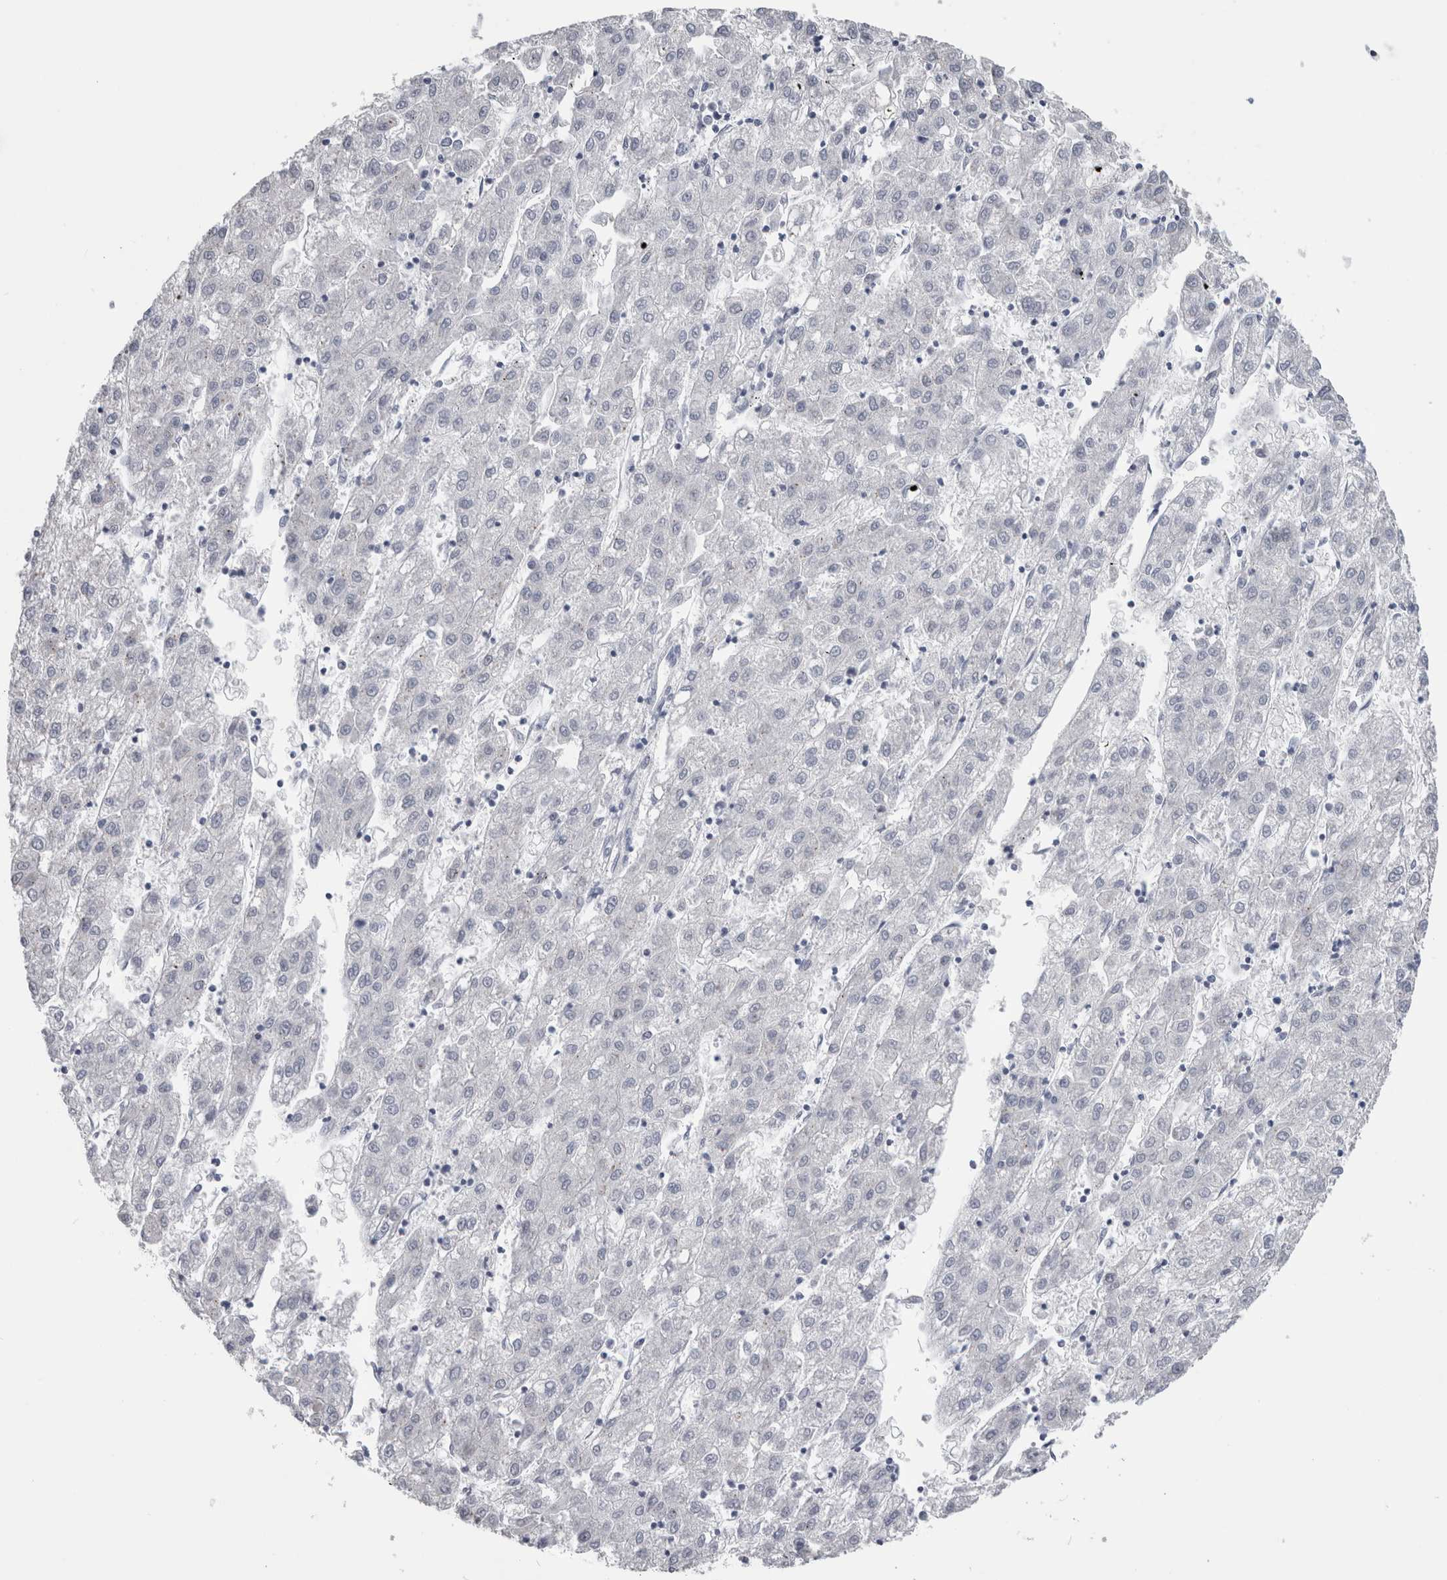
{"staining": {"intensity": "negative", "quantity": "none", "location": "none"}, "tissue": "liver cancer", "cell_type": "Tumor cells", "image_type": "cancer", "snomed": [{"axis": "morphology", "description": "Carcinoma, Hepatocellular, NOS"}, {"axis": "topography", "description": "Liver"}], "caption": "A histopathology image of hepatocellular carcinoma (liver) stained for a protein reveals no brown staining in tumor cells.", "gene": "TMEM242", "patient": {"sex": "male", "age": 72}}